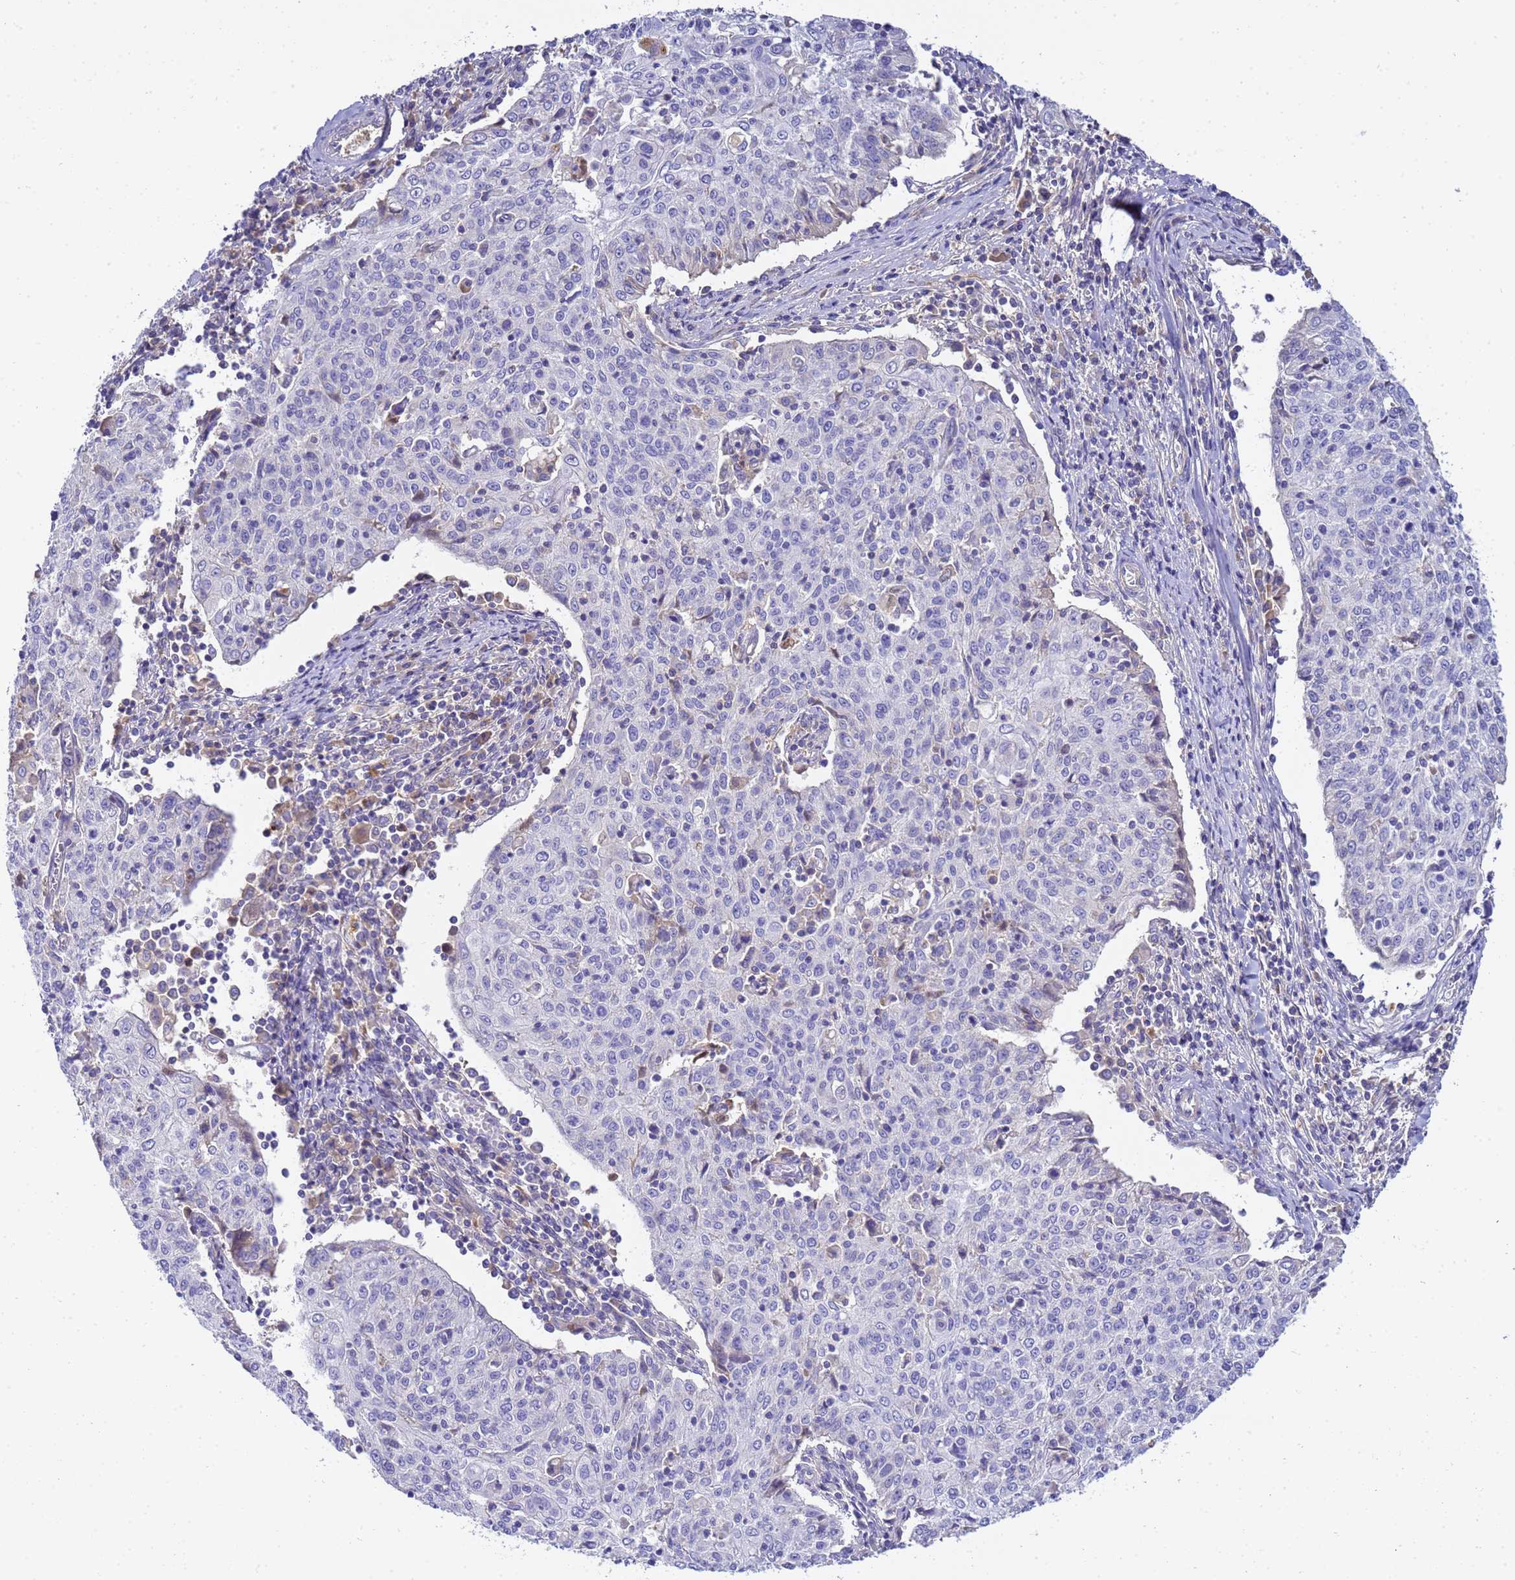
{"staining": {"intensity": "negative", "quantity": "none", "location": "none"}, "tissue": "cervical cancer", "cell_type": "Tumor cells", "image_type": "cancer", "snomed": [{"axis": "morphology", "description": "Squamous cell carcinoma, NOS"}, {"axis": "topography", "description": "Cervix"}], "caption": "This is an immunohistochemistry photomicrograph of cervical squamous cell carcinoma. There is no positivity in tumor cells.", "gene": "TBCD", "patient": {"sex": "female", "age": 48}}